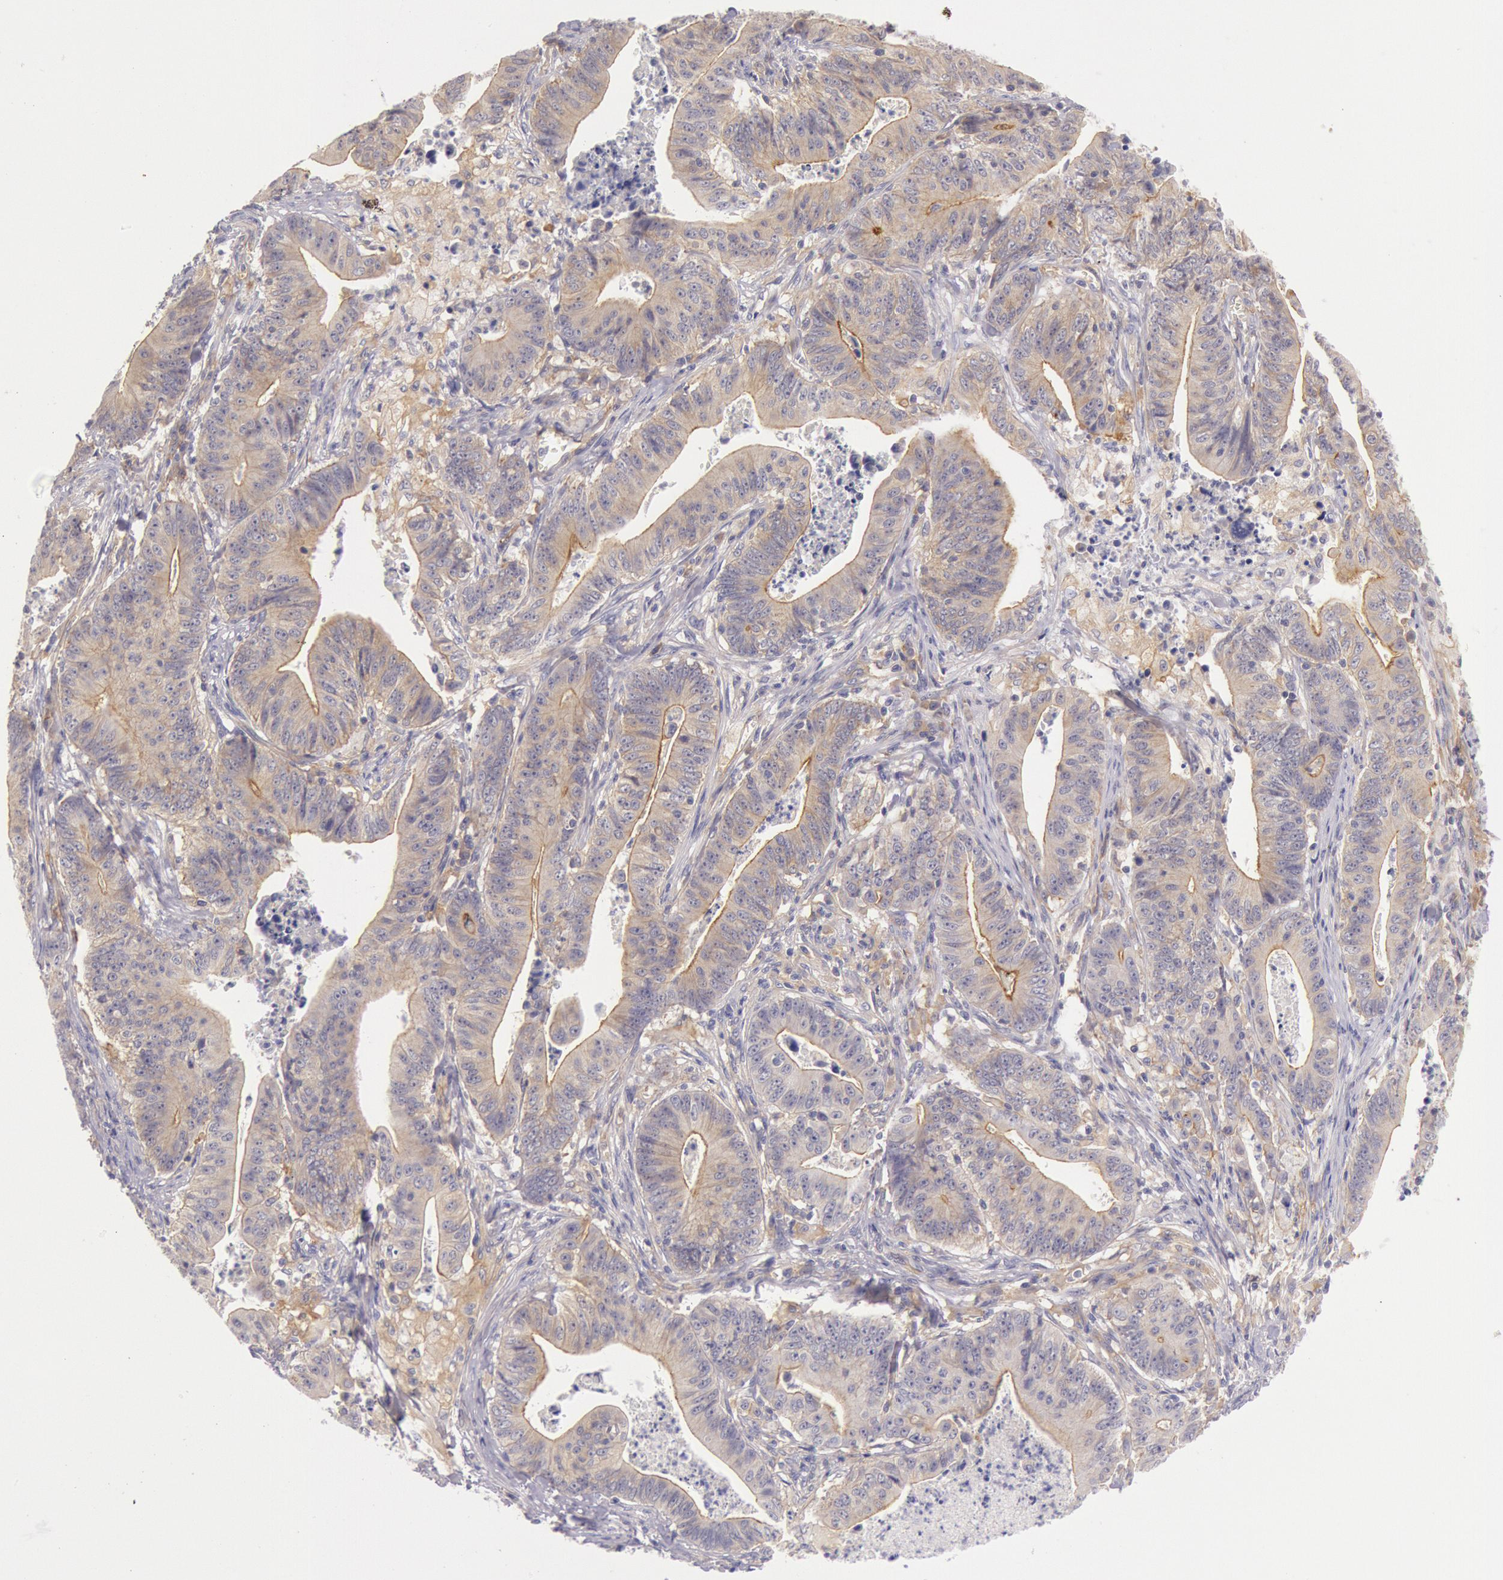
{"staining": {"intensity": "weak", "quantity": "25%-75%", "location": "cytoplasmic/membranous"}, "tissue": "stomach cancer", "cell_type": "Tumor cells", "image_type": "cancer", "snomed": [{"axis": "morphology", "description": "Adenocarcinoma, NOS"}, {"axis": "topography", "description": "Stomach, lower"}], "caption": "Immunohistochemical staining of human adenocarcinoma (stomach) shows low levels of weak cytoplasmic/membranous protein expression in approximately 25%-75% of tumor cells.", "gene": "MYO5A", "patient": {"sex": "female", "age": 86}}